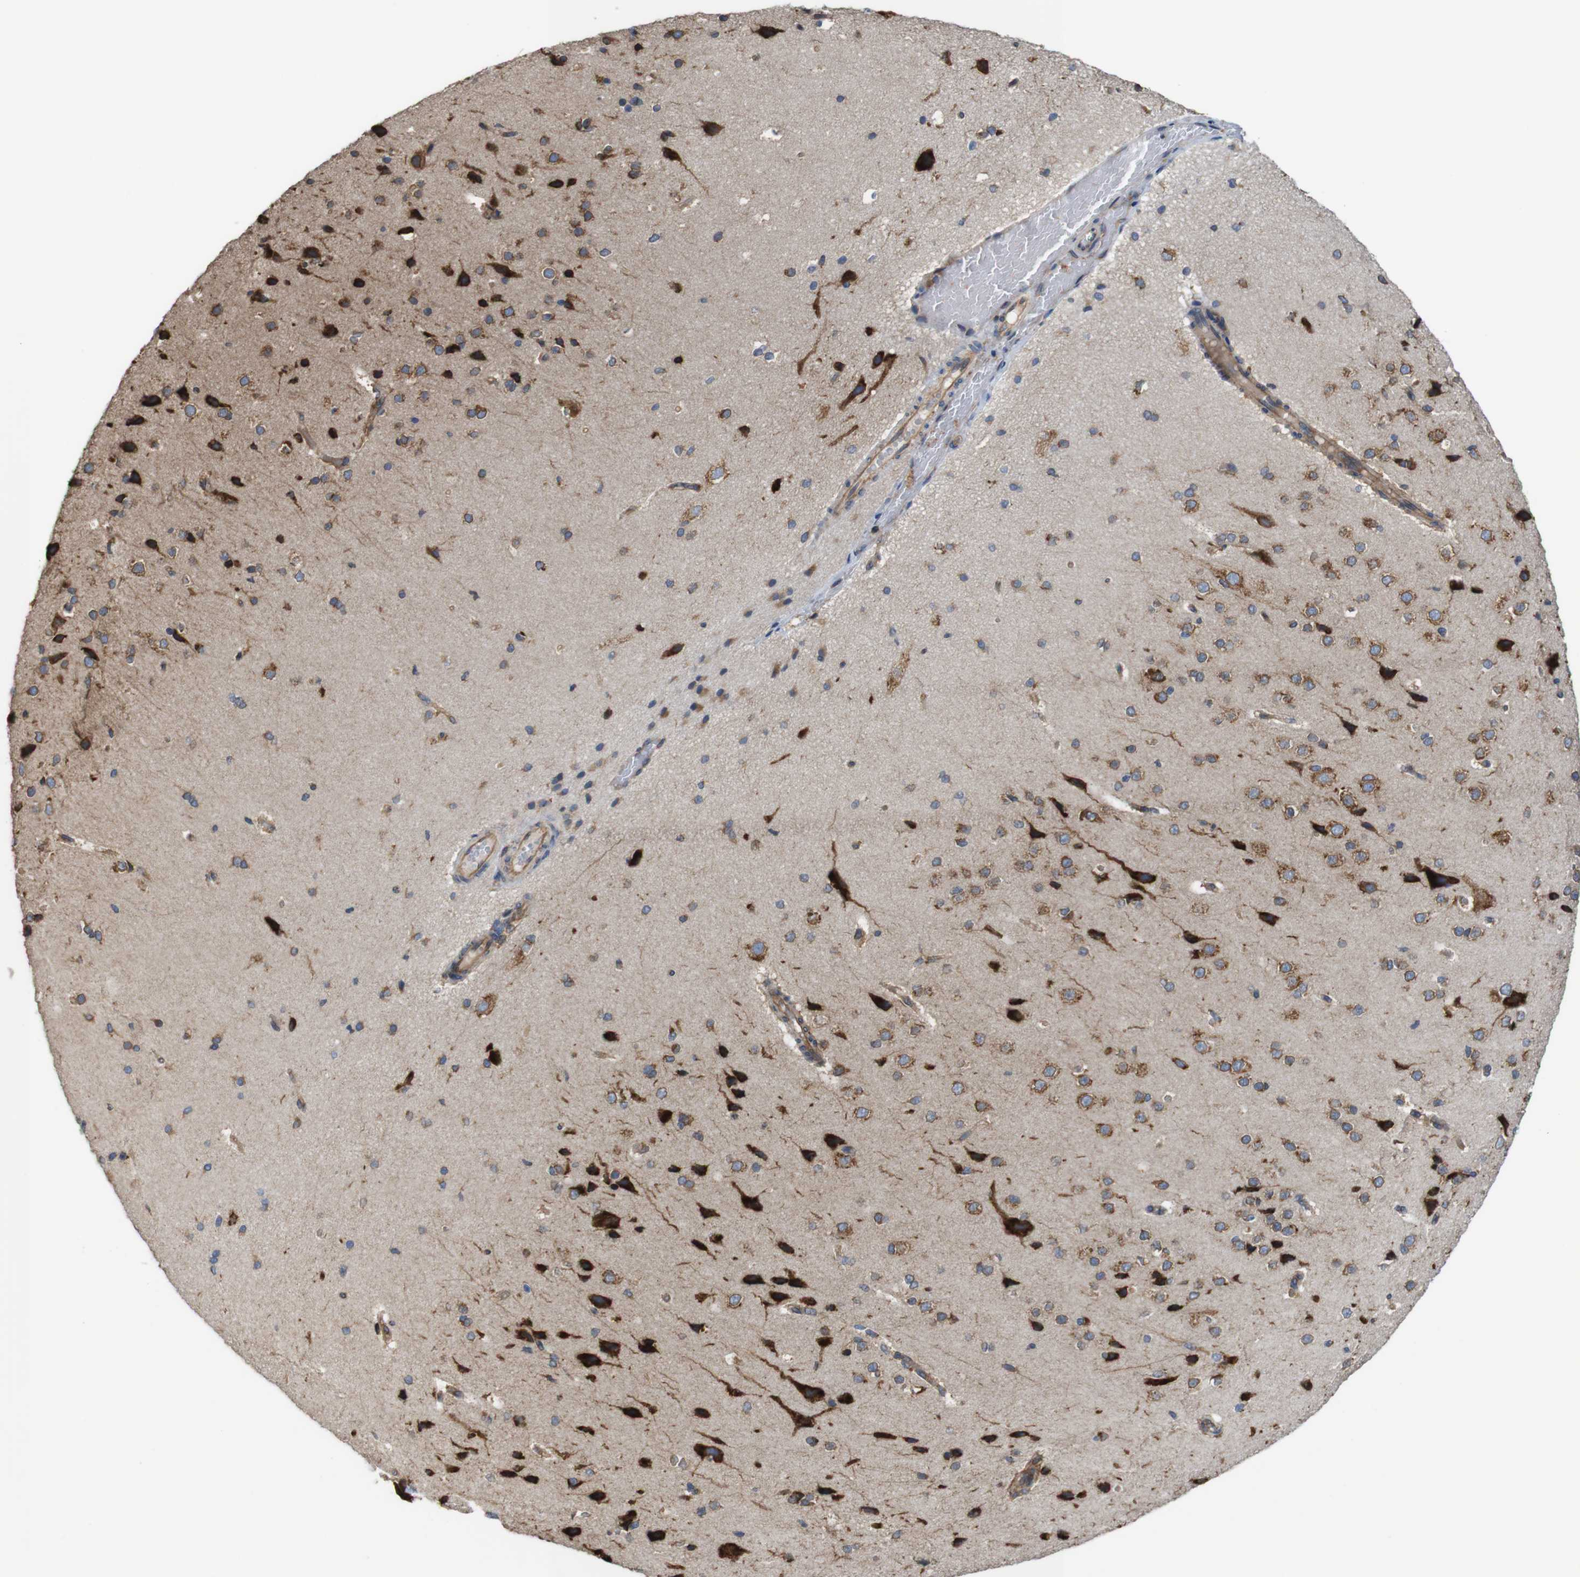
{"staining": {"intensity": "moderate", "quantity": ">75%", "location": "cytoplasmic/membranous"}, "tissue": "cerebral cortex", "cell_type": "Endothelial cells", "image_type": "normal", "snomed": [{"axis": "morphology", "description": "Normal tissue, NOS"}, {"axis": "morphology", "description": "Developmental malformation"}, {"axis": "topography", "description": "Cerebral cortex"}], "caption": "Immunohistochemical staining of unremarkable cerebral cortex shows moderate cytoplasmic/membranous protein positivity in about >75% of endothelial cells.", "gene": "UGGT1", "patient": {"sex": "female", "age": 30}}